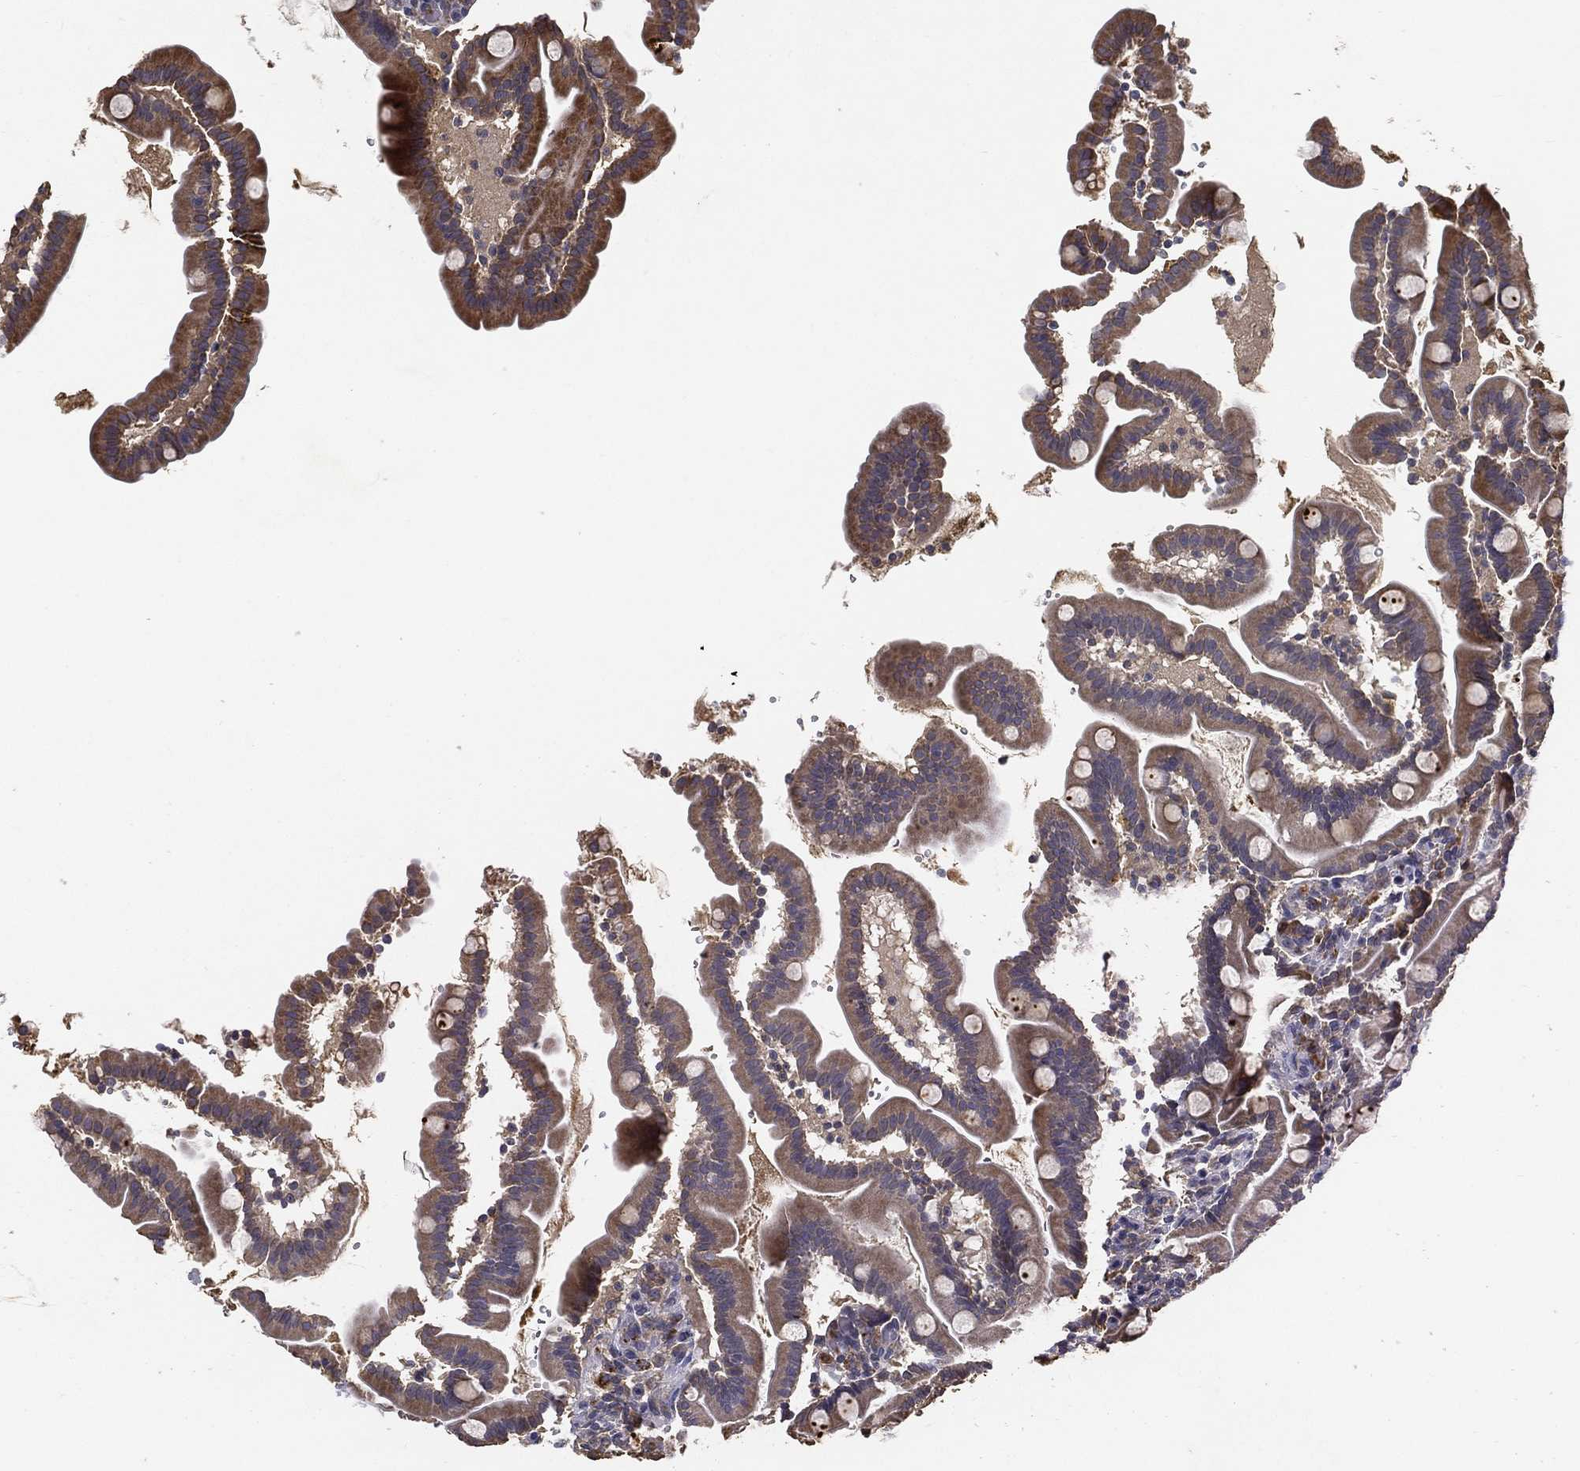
{"staining": {"intensity": "moderate", "quantity": ">75%", "location": "cytoplasmic/membranous"}, "tissue": "small intestine", "cell_type": "Glandular cells", "image_type": "normal", "snomed": [{"axis": "morphology", "description": "Normal tissue, NOS"}, {"axis": "topography", "description": "Small intestine"}], "caption": "High-magnification brightfield microscopy of benign small intestine stained with DAB (3,3'-diaminobenzidine) (brown) and counterstained with hematoxylin (blue). glandular cells exhibit moderate cytoplasmic/membranous positivity is identified in approximately>75% of cells.", "gene": "MT", "patient": {"sex": "female", "age": 44}}